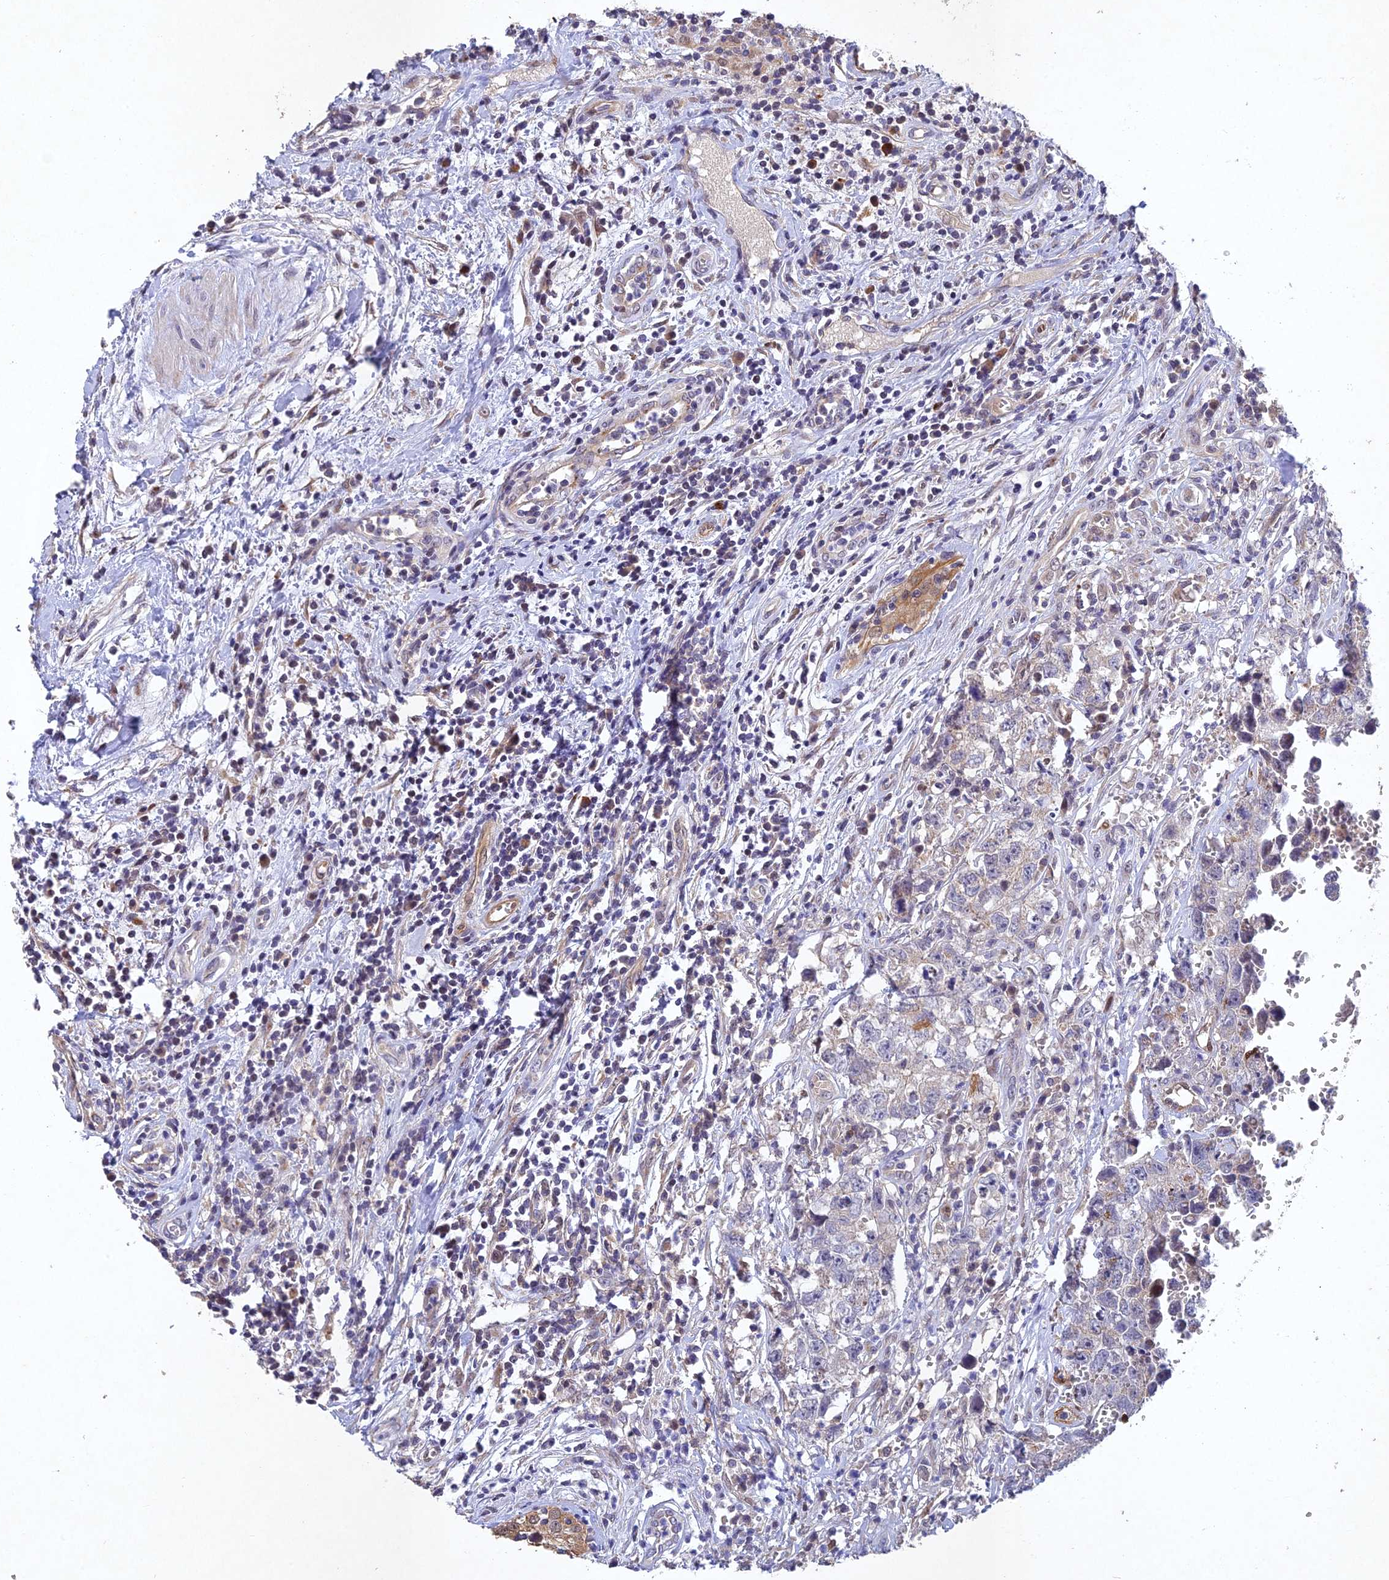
{"staining": {"intensity": "negative", "quantity": "none", "location": "none"}, "tissue": "testis cancer", "cell_type": "Tumor cells", "image_type": "cancer", "snomed": [{"axis": "morphology", "description": "Seminoma, NOS"}, {"axis": "morphology", "description": "Carcinoma, Embryonal, NOS"}, {"axis": "topography", "description": "Testis"}], "caption": "Immunohistochemistry (IHC) of testis seminoma demonstrates no staining in tumor cells.", "gene": "NSMCE1", "patient": {"sex": "male", "age": 29}}